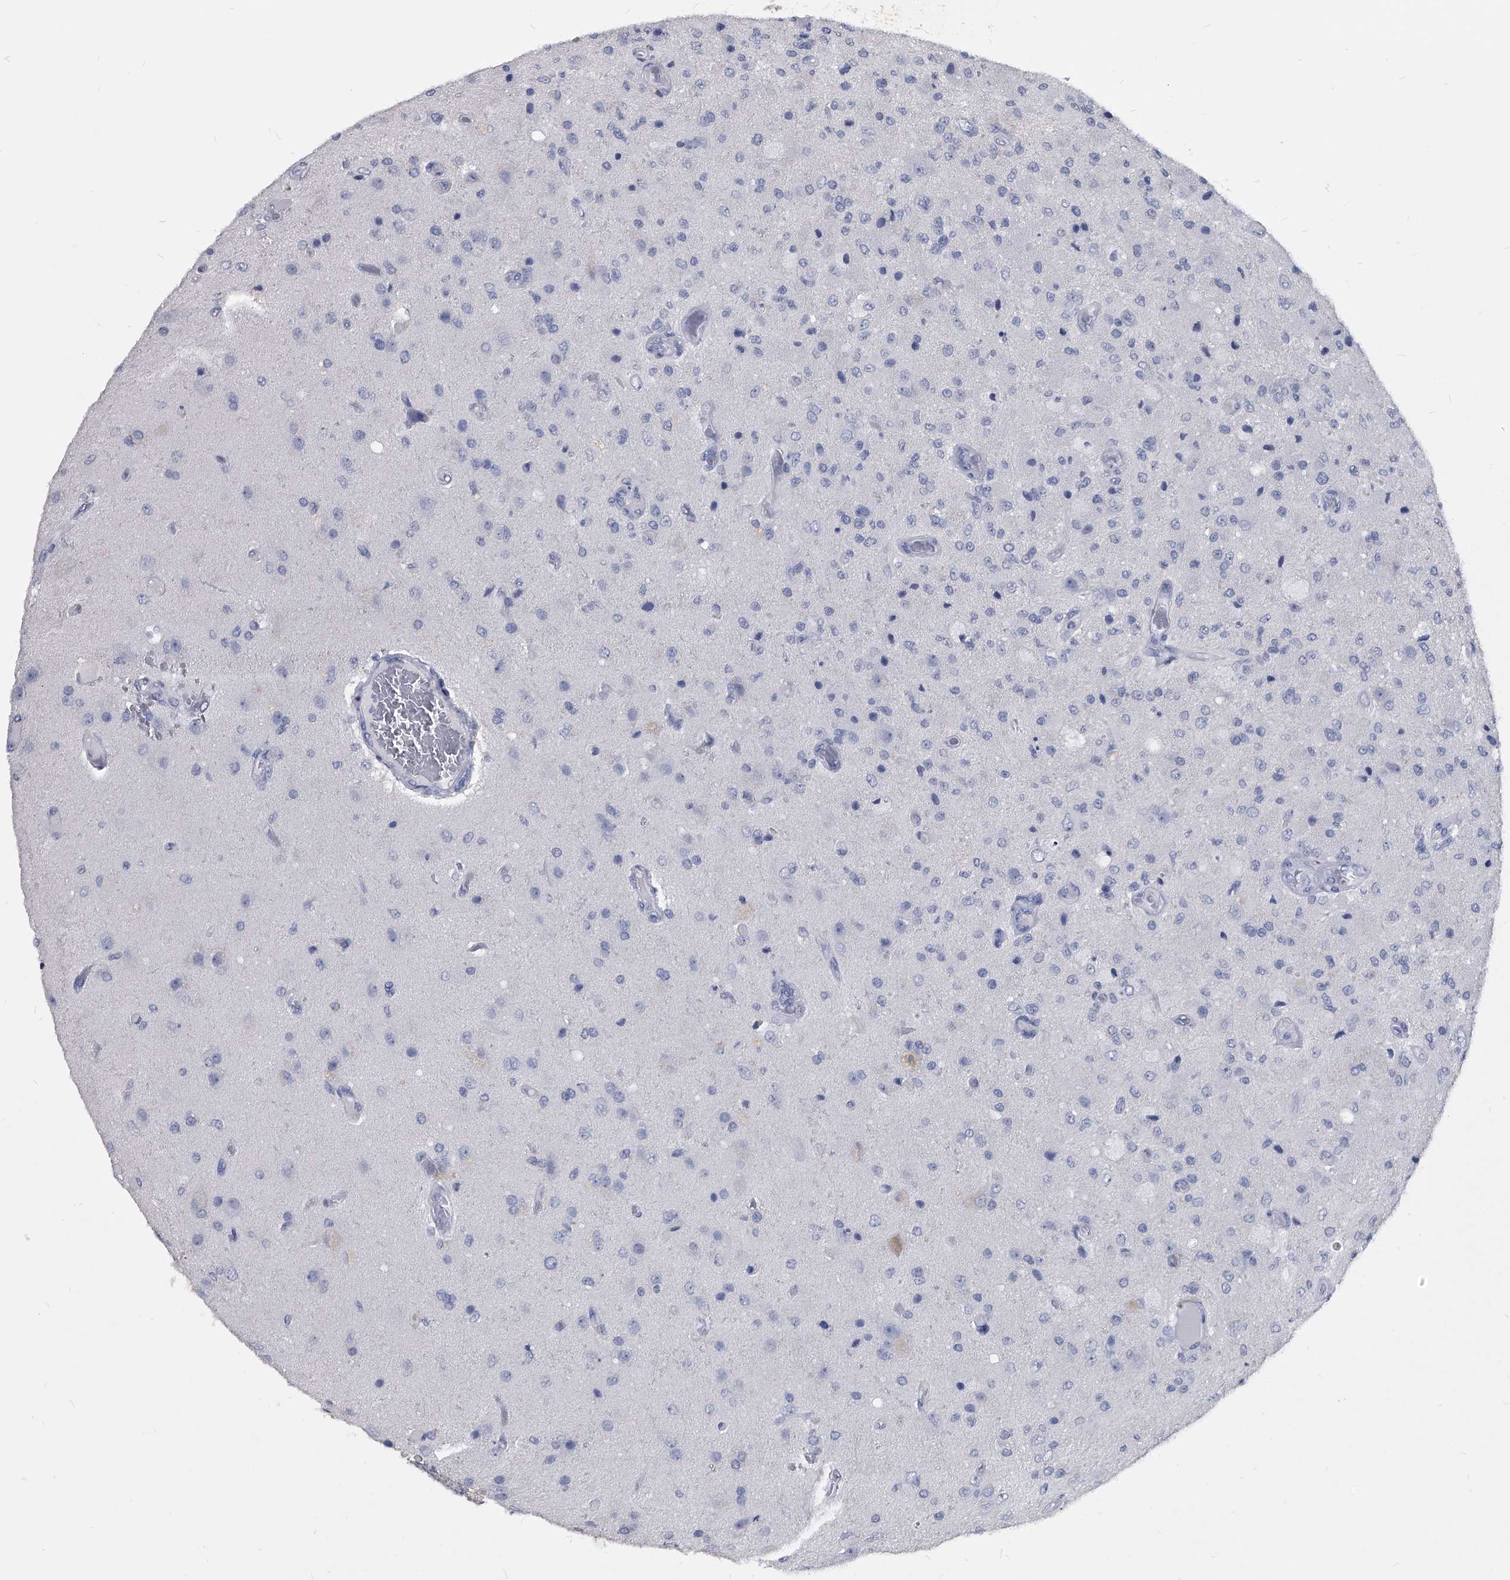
{"staining": {"intensity": "negative", "quantity": "none", "location": "none"}, "tissue": "glioma", "cell_type": "Tumor cells", "image_type": "cancer", "snomed": [{"axis": "morphology", "description": "Normal tissue, NOS"}, {"axis": "morphology", "description": "Glioma, malignant, High grade"}, {"axis": "topography", "description": "Cerebral cortex"}], "caption": "IHC image of neoplastic tissue: glioma stained with DAB displays no significant protein positivity in tumor cells. (DAB immunohistochemistry visualized using brightfield microscopy, high magnification).", "gene": "BCAS1", "patient": {"sex": "male", "age": 77}}